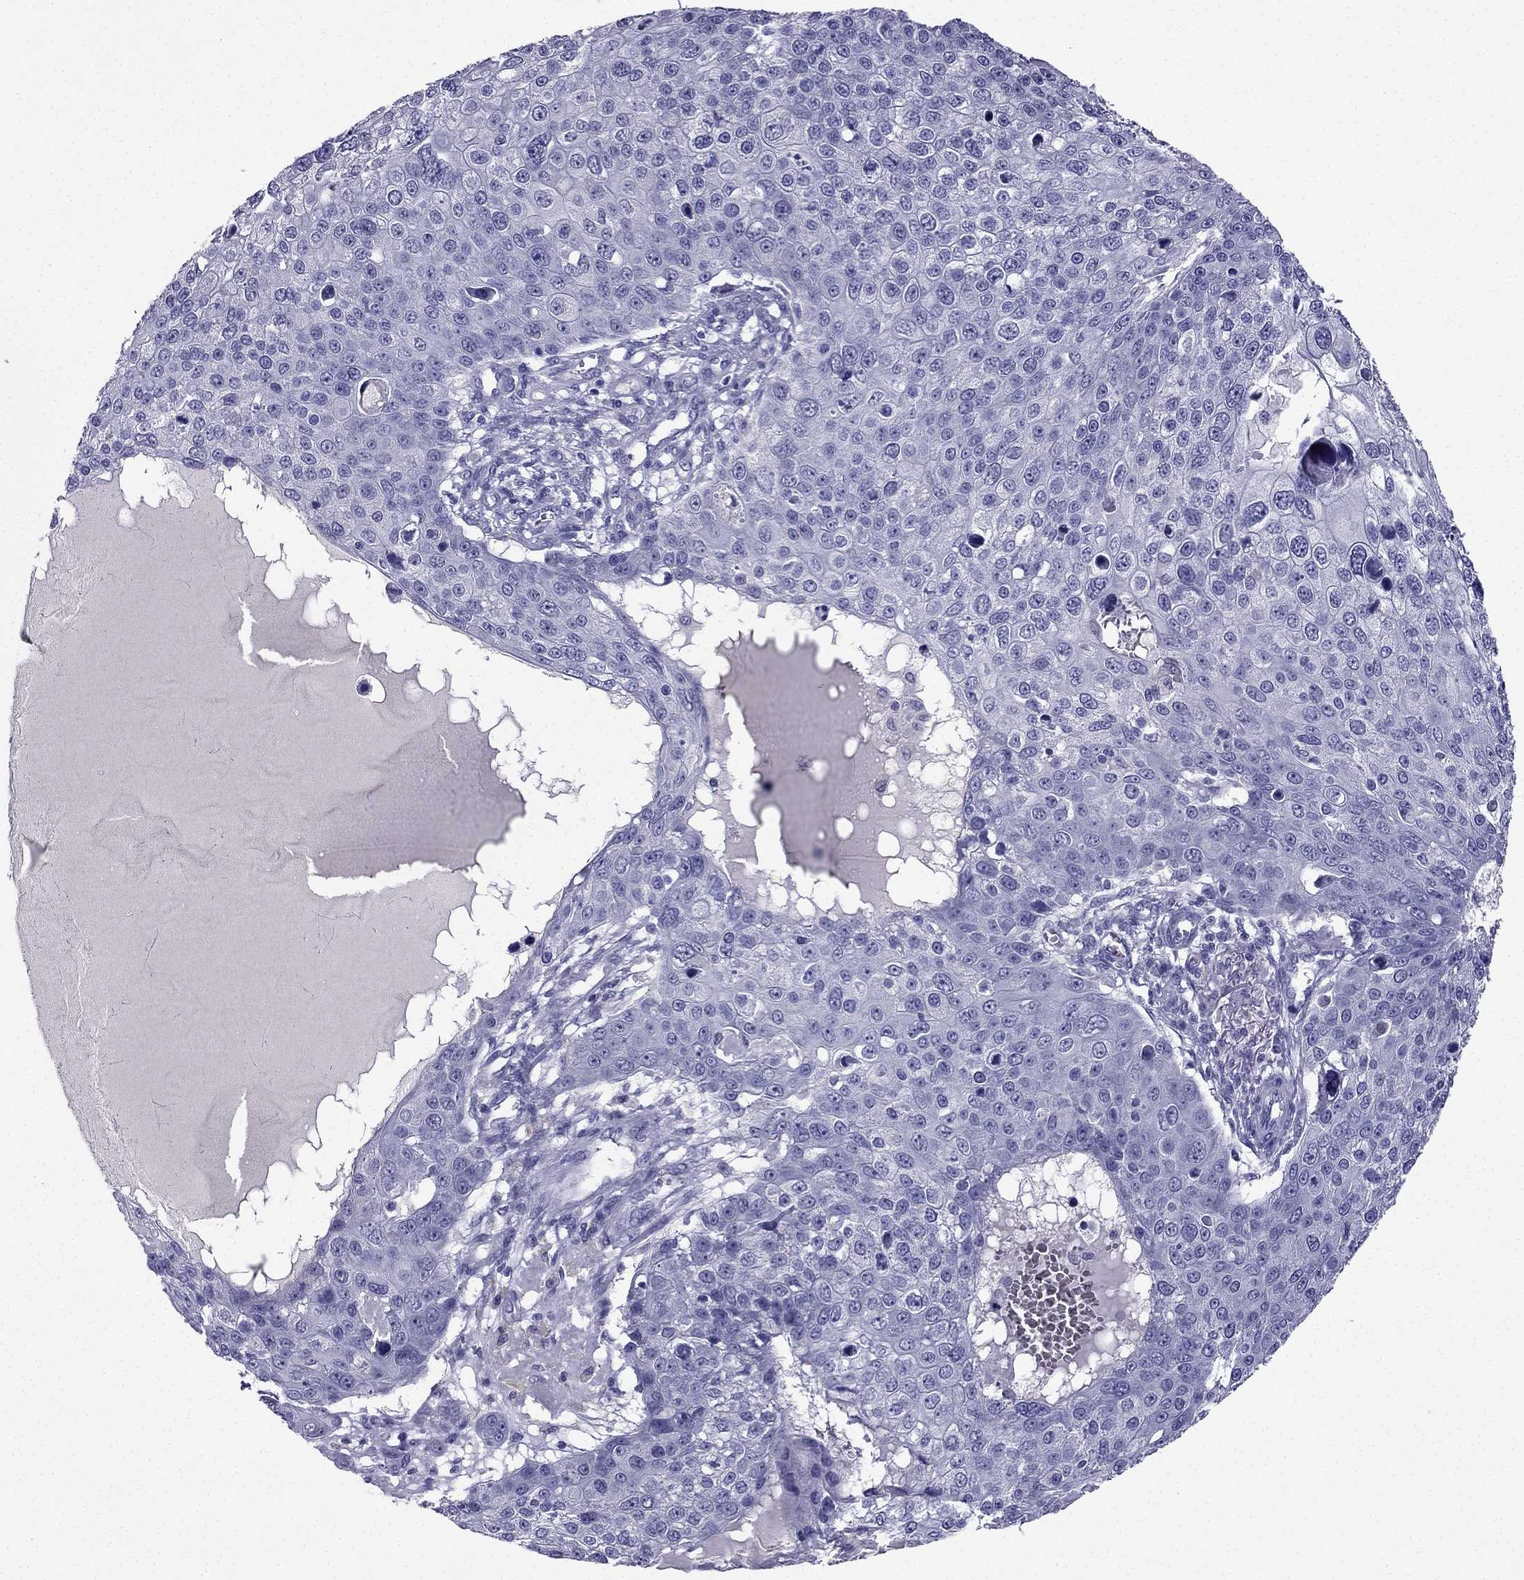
{"staining": {"intensity": "negative", "quantity": "none", "location": "none"}, "tissue": "skin cancer", "cell_type": "Tumor cells", "image_type": "cancer", "snomed": [{"axis": "morphology", "description": "Squamous cell carcinoma, NOS"}, {"axis": "topography", "description": "Skin"}], "caption": "Tumor cells are negative for protein expression in human skin squamous cell carcinoma.", "gene": "NPTX1", "patient": {"sex": "male", "age": 71}}